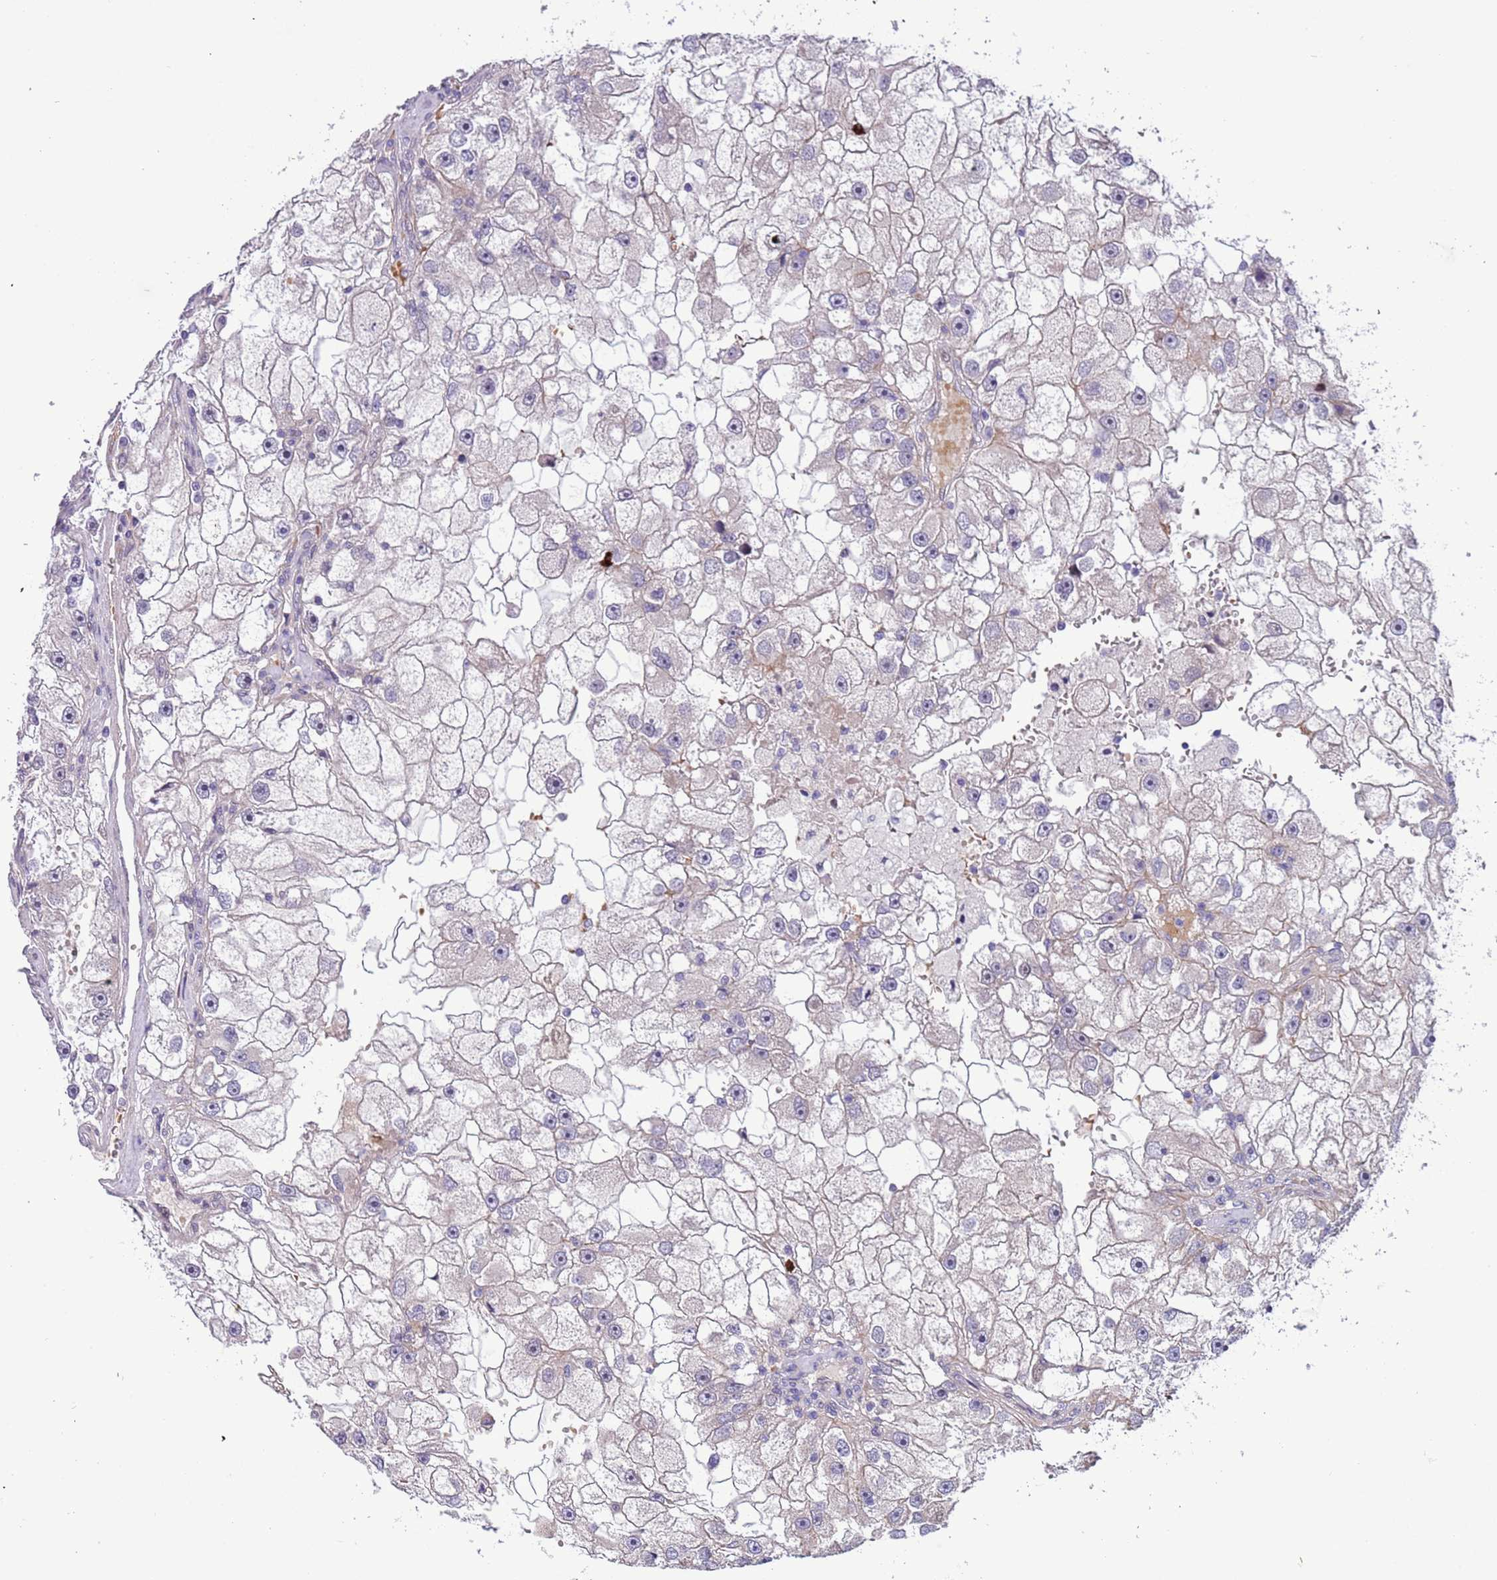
{"staining": {"intensity": "negative", "quantity": "none", "location": "none"}, "tissue": "renal cancer", "cell_type": "Tumor cells", "image_type": "cancer", "snomed": [{"axis": "morphology", "description": "Adenocarcinoma, NOS"}, {"axis": "topography", "description": "Kidney"}], "caption": "Histopathology image shows no protein expression in tumor cells of renal cancer (adenocarcinoma) tissue.", "gene": "PLEKHH1", "patient": {"sex": "male", "age": 63}}